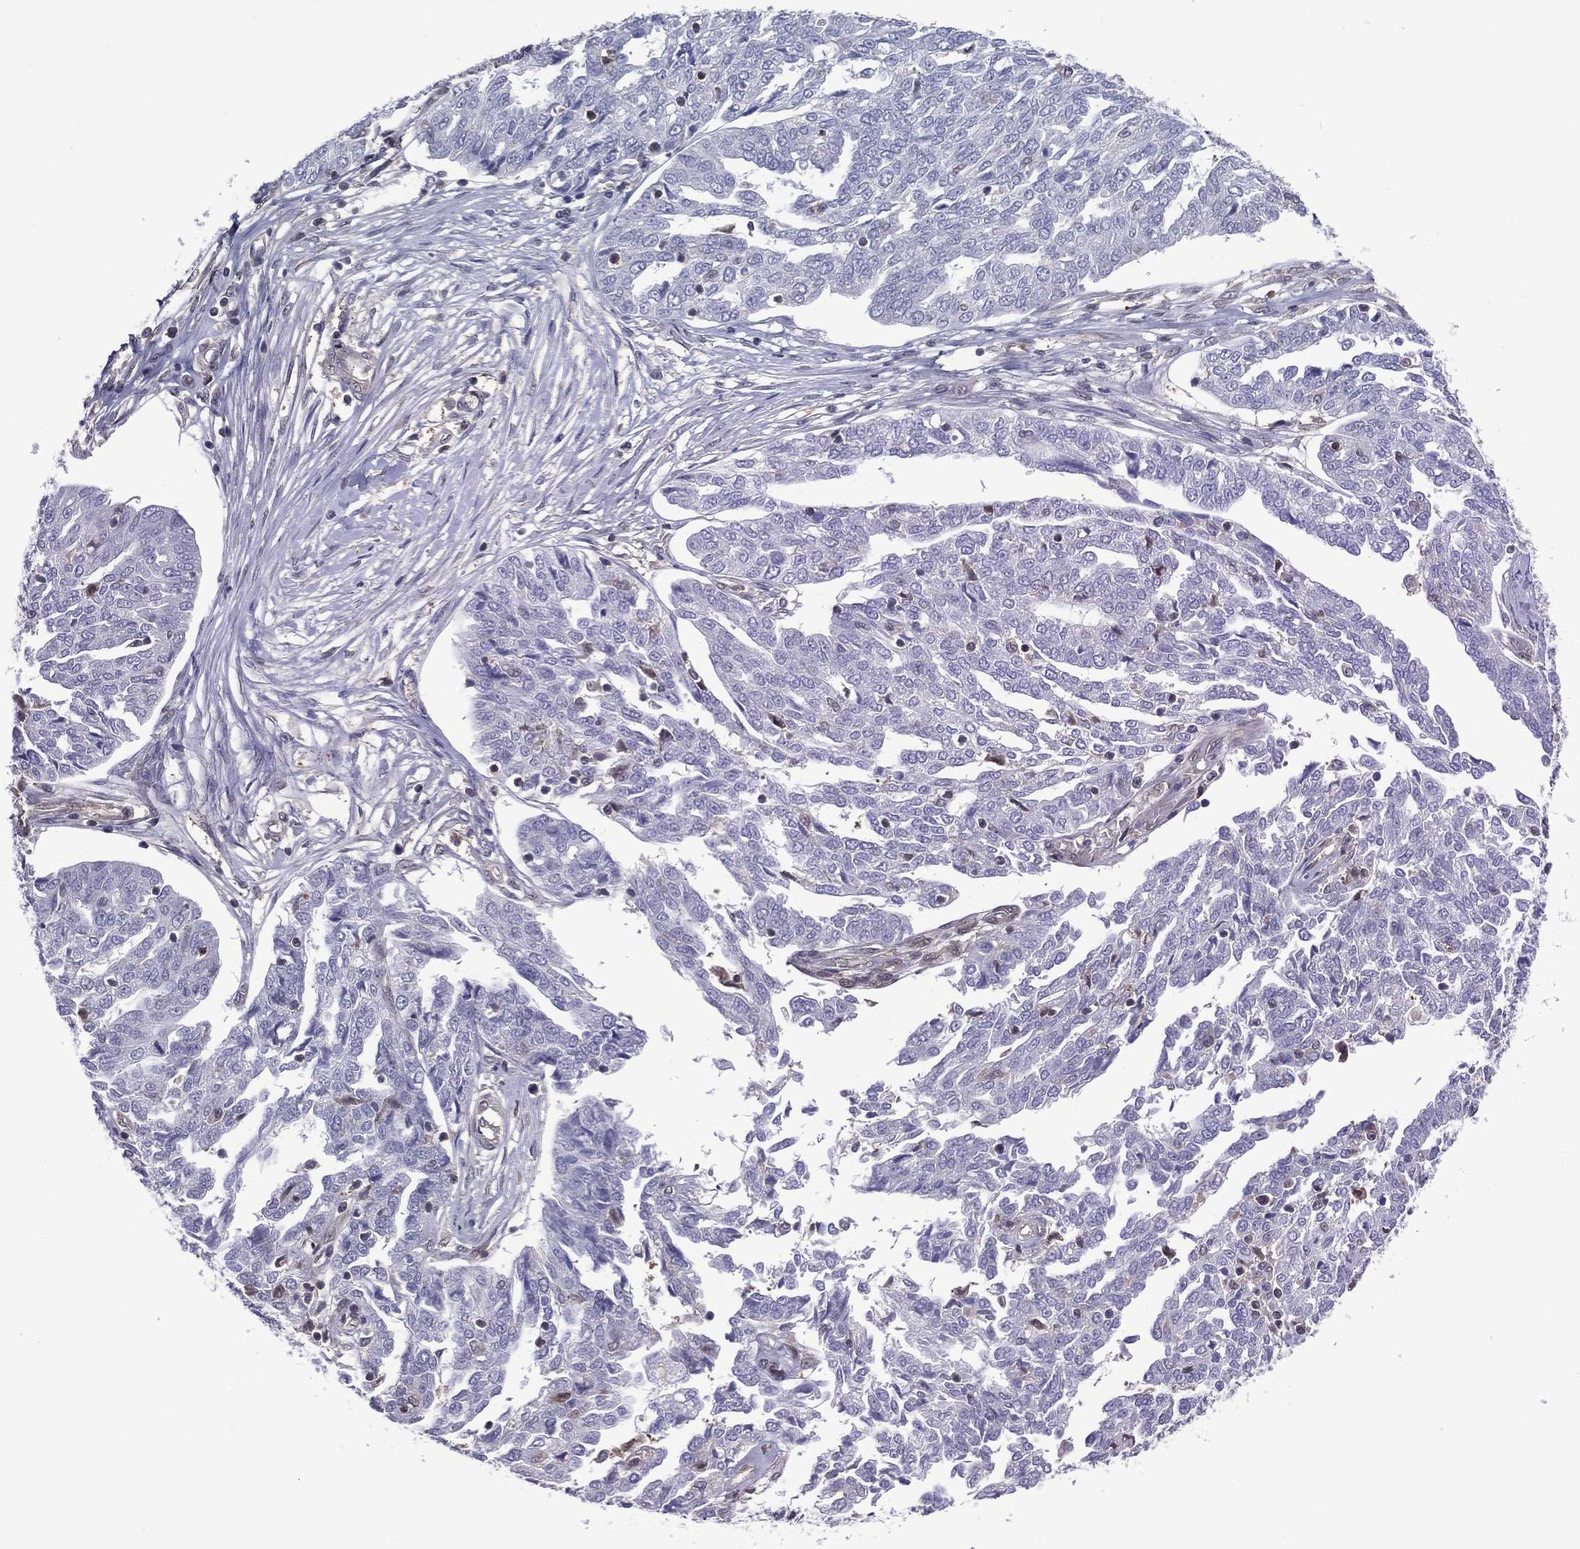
{"staining": {"intensity": "negative", "quantity": "none", "location": "none"}, "tissue": "ovarian cancer", "cell_type": "Tumor cells", "image_type": "cancer", "snomed": [{"axis": "morphology", "description": "Cystadenocarcinoma, serous, NOS"}, {"axis": "topography", "description": "Ovary"}], "caption": "This is an immunohistochemistry (IHC) photomicrograph of human ovarian serous cystadenocarcinoma. There is no staining in tumor cells.", "gene": "MTAP", "patient": {"sex": "female", "age": 67}}